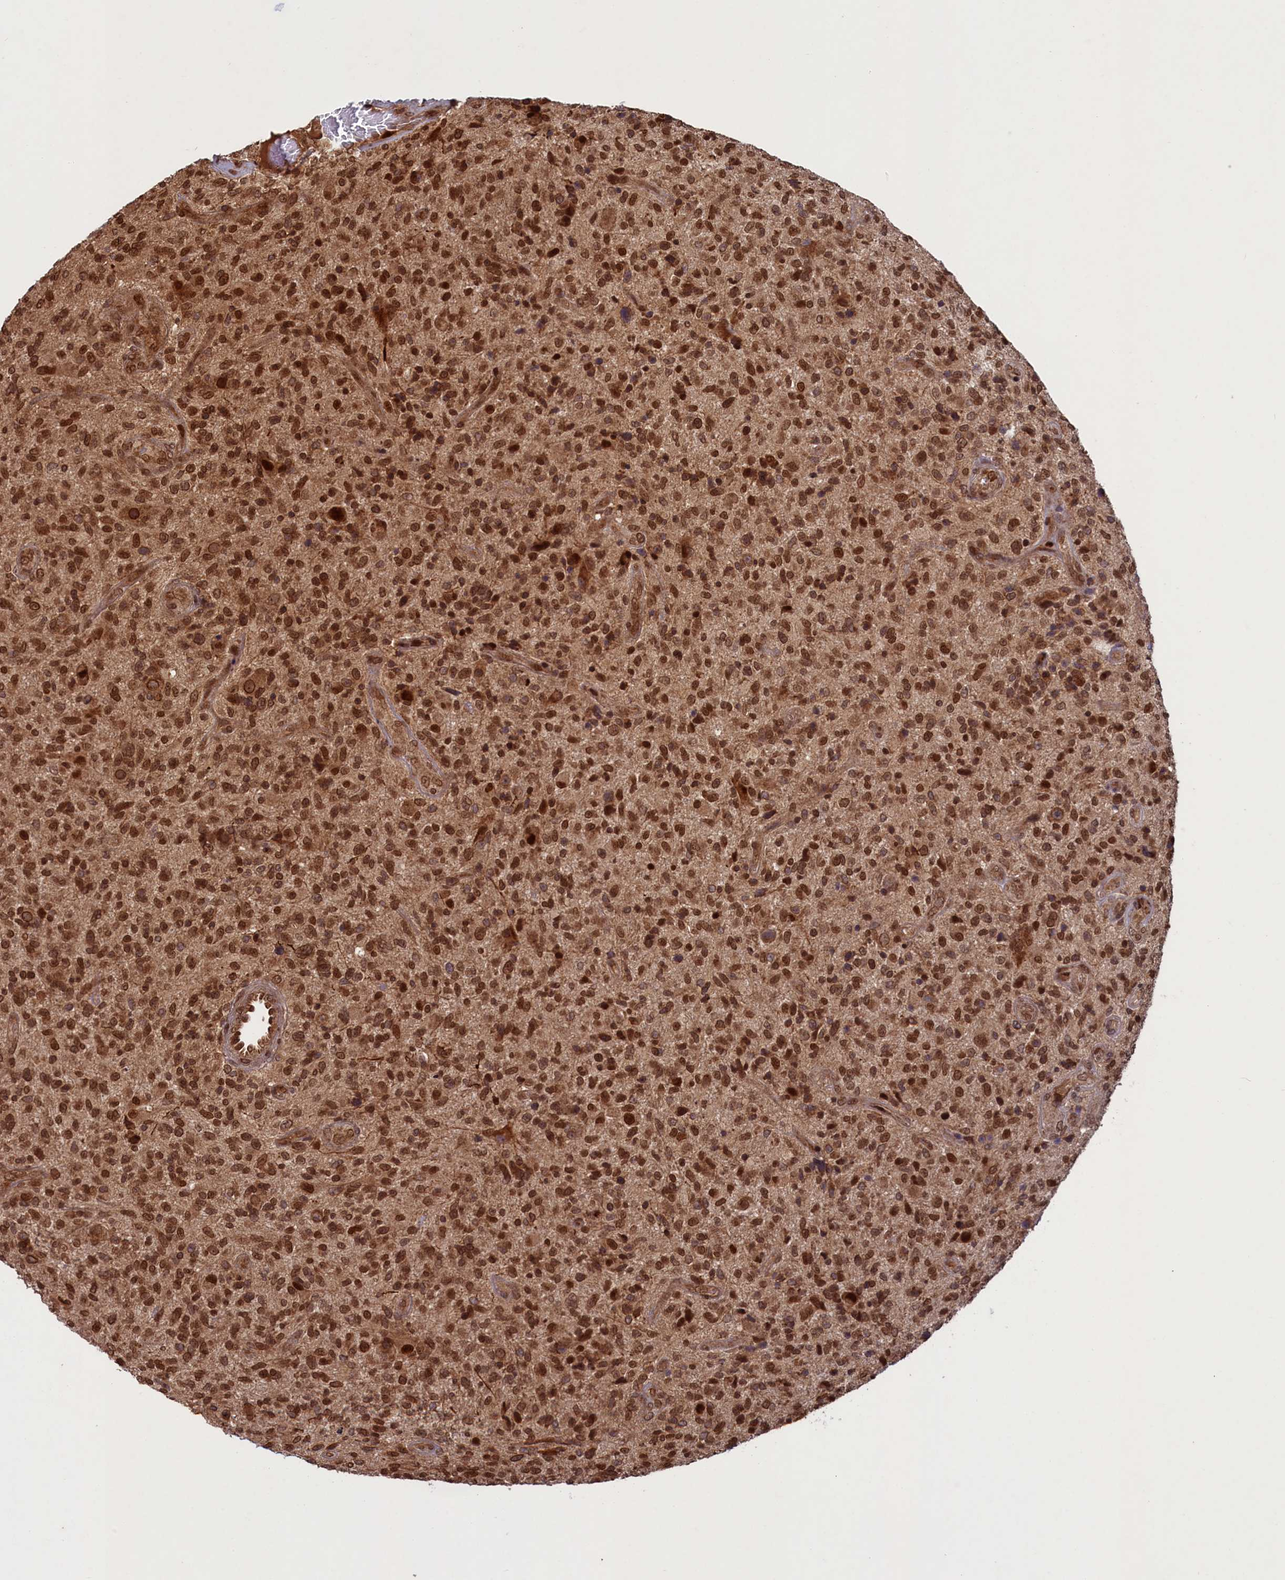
{"staining": {"intensity": "strong", "quantity": ">75%", "location": "nuclear"}, "tissue": "glioma", "cell_type": "Tumor cells", "image_type": "cancer", "snomed": [{"axis": "morphology", "description": "Glioma, malignant, High grade"}, {"axis": "topography", "description": "Brain"}], "caption": "Brown immunohistochemical staining in high-grade glioma (malignant) exhibits strong nuclear expression in approximately >75% of tumor cells.", "gene": "NAE1", "patient": {"sex": "male", "age": 47}}